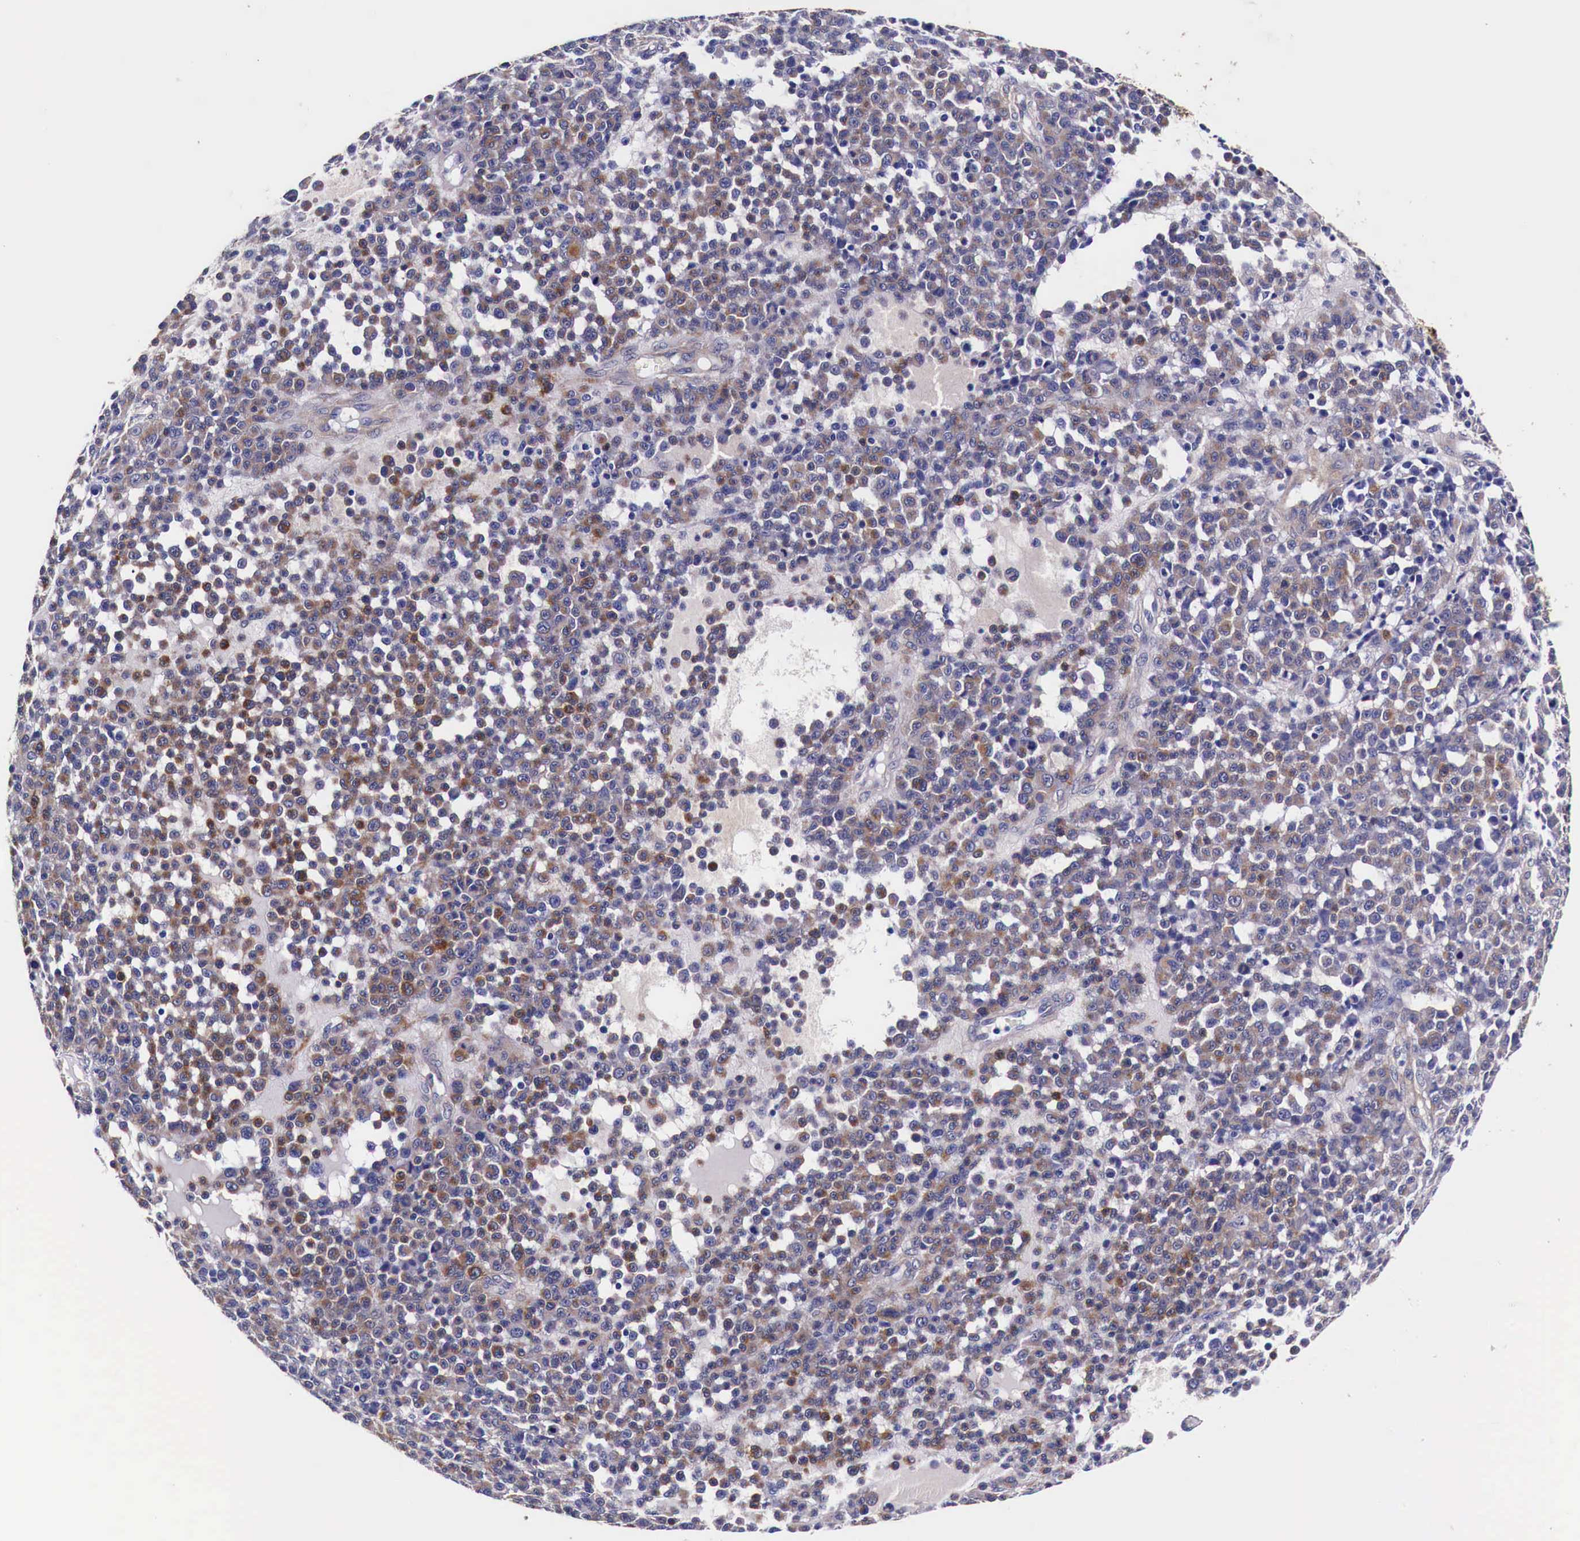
{"staining": {"intensity": "weak", "quantity": "25%-75%", "location": "cytoplasmic/membranous"}, "tissue": "melanoma", "cell_type": "Tumor cells", "image_type": "cancer", "snomed": [{"axis": "morphology", "description": "Malignant melanoma, Metastatic site"}, {"axis": "topography", "description": "Skin"}], "caption": "High-magnification brightfield microscopy of melanoma stained with DAB (3,3'-diaminobenzidine) (brown) and counterstained with hematoxylin (blue). tumor cells exhibit weak cytoplasmic/membranous positivity is present in approximately25%-75% of cells. The protein is stained brown, and the nuclei are stained in blue (DAB (3,3'-diaminobenzidine) IHC with brightfield microscopy, high magnification).", "gene": "HSPB1", "patient": {"sex": "male", "age": 32}}